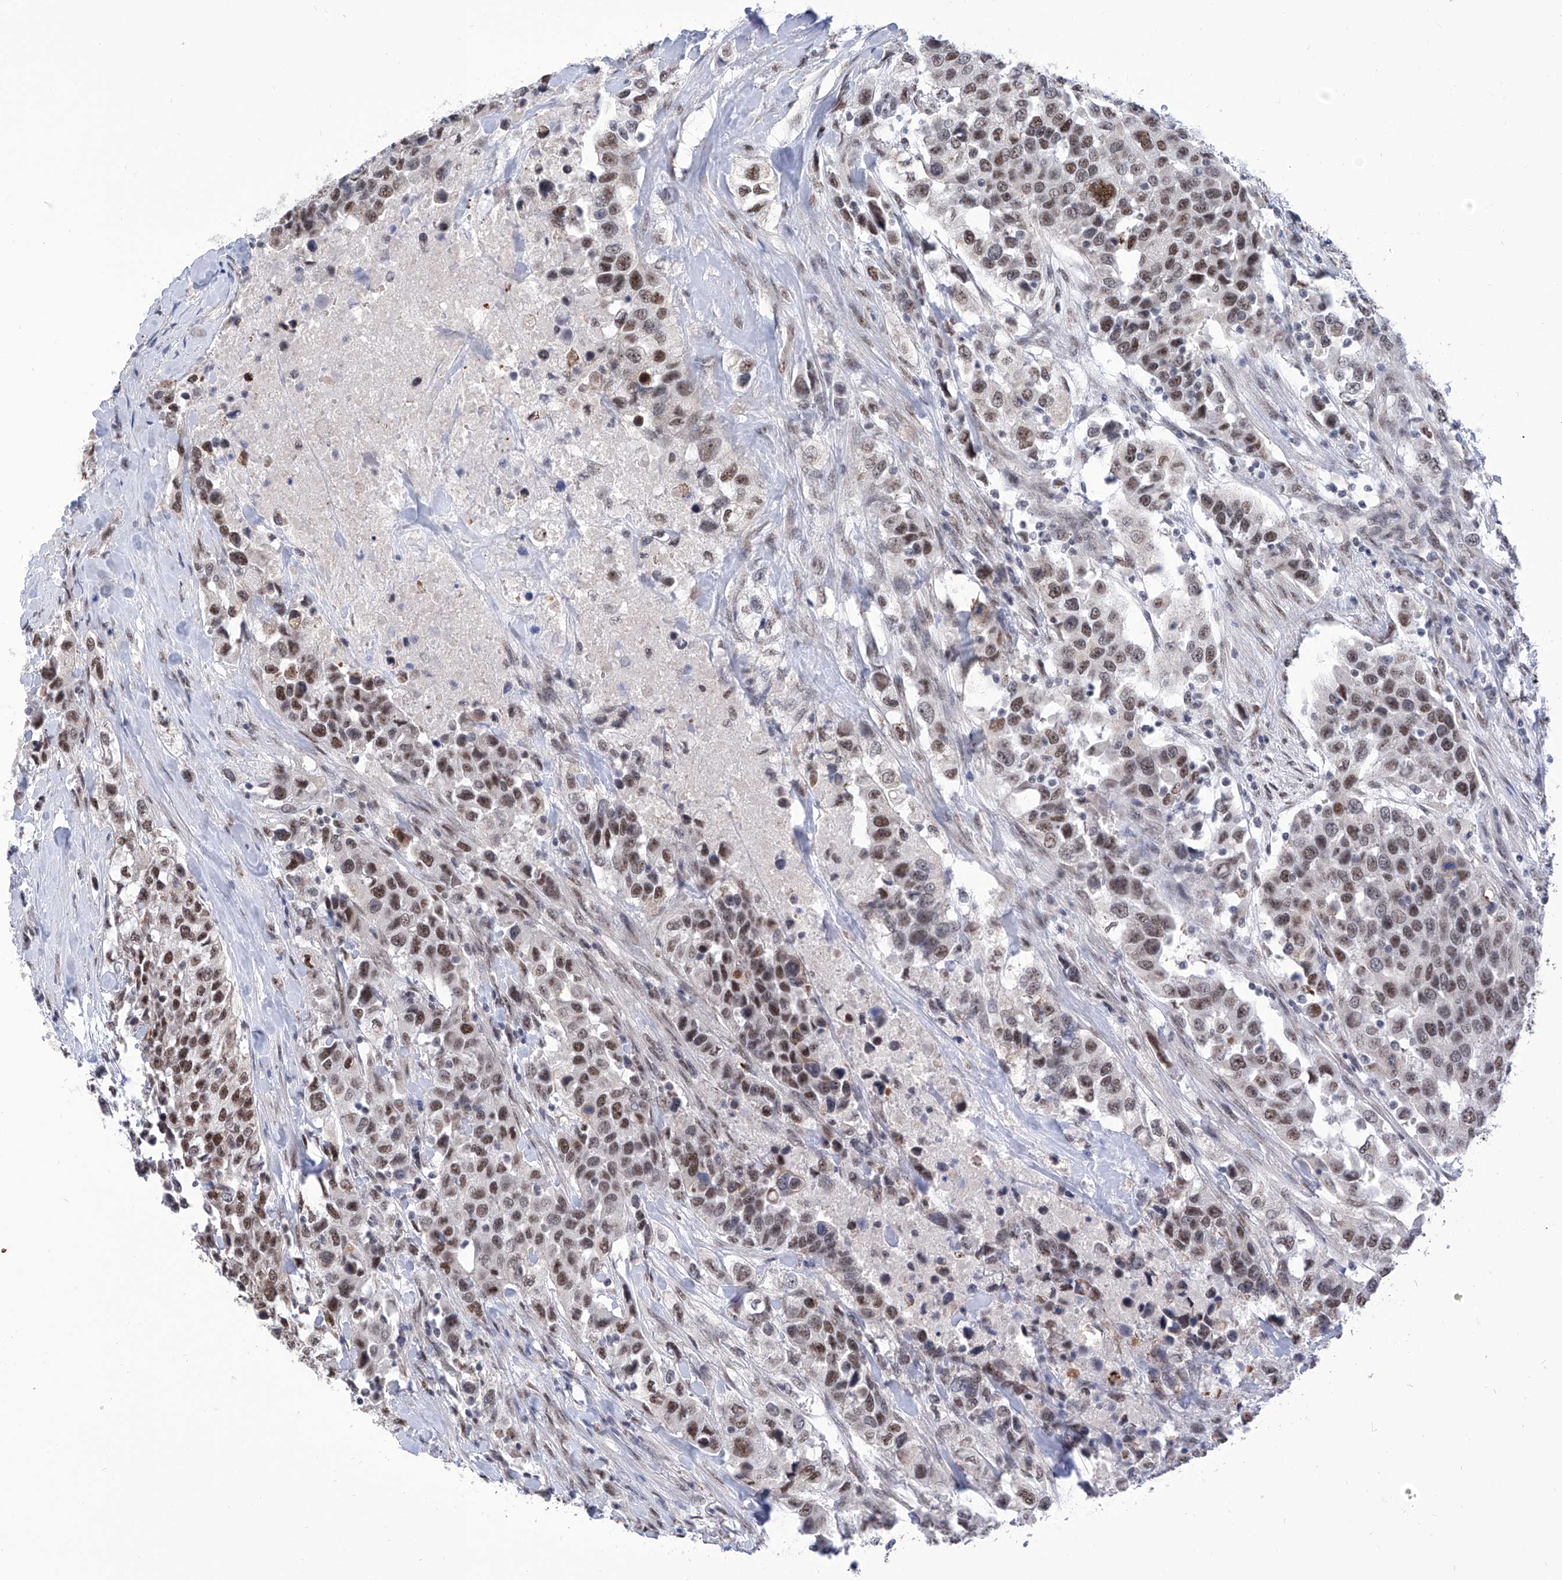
{"staining": {"intensity": "moderate", "quantity": ">75%", "location": "nuclear"}, "tissue": "urothelial cancer", "cell_type": "Tumor cells", "image_type": "cancer", "snomed": [{"axis": "morphology", "description": "Urothelial carcinoma, High grade"}, {"axis": "topography", "description": "Urinary bladder"}], "caption": "Urothelial carcinoma (high-grade) stained with a protein marker displays moderate staining in tumor cells.", "gene": "SART1", "patient": {"sex": "female", "age": 80}}